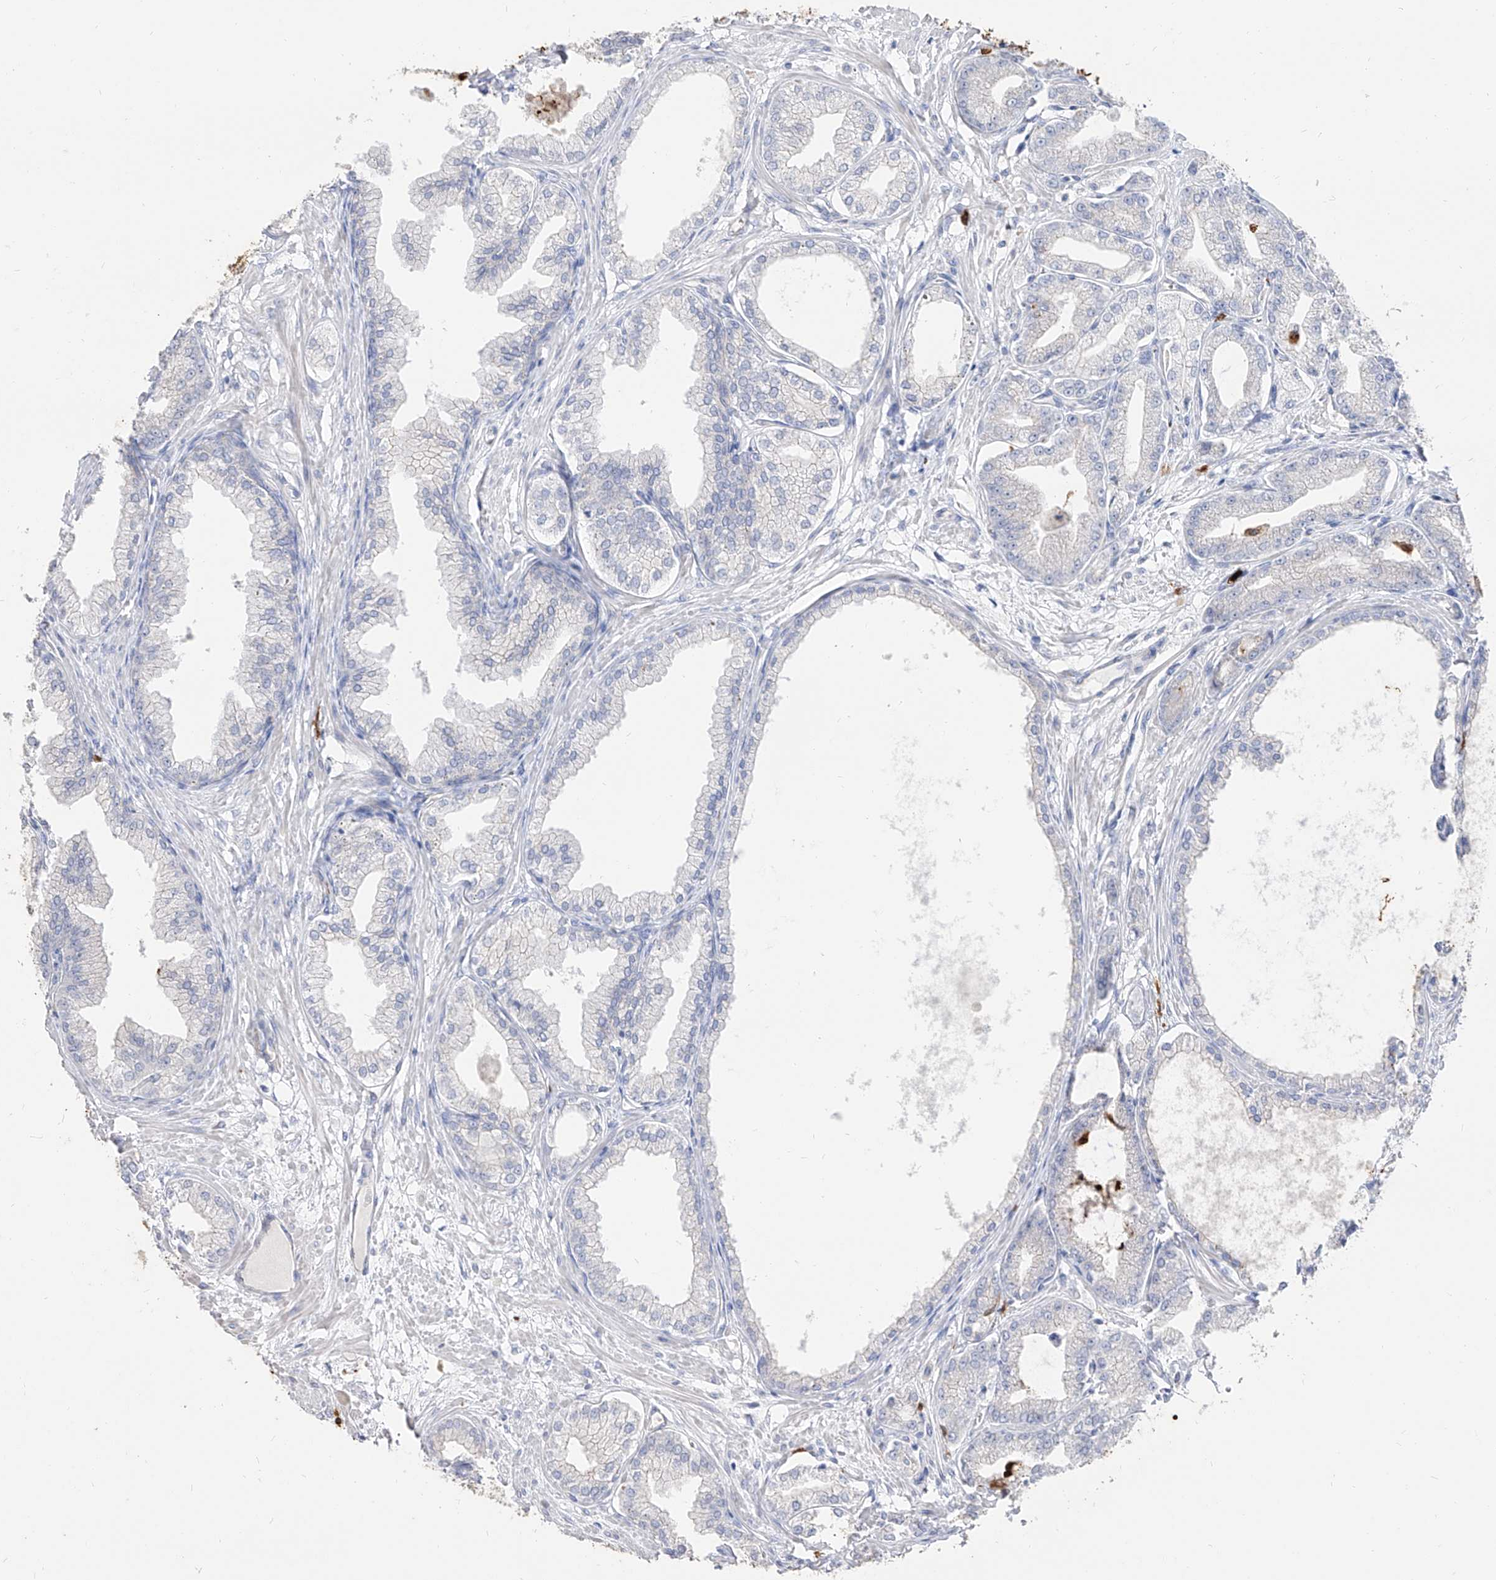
{"staining": {"intensity": "negative", "quantity": "none", "location": "none"}, "tissue": "prostate cancer", "cell_type": "Tumor cells", "image_type": "cancer", "snomed": [{"axis": "morphology", "description": "Adenocarcinoma, Low grade"}, {"axis": "topography", "description": "Prostate"}], "caption": "DAB immunohistochemical staining of adenocarcinoma (low-grade) (prostate) shows no significant expression in tumor cells. The staining is performed using DAB (3,3'-diaminobenzidine) brown chromogen with nuclei counter-stained in using hematoxylin.", "gene": "ZNF227", "patient": {"sex": "male", "age": 63}}